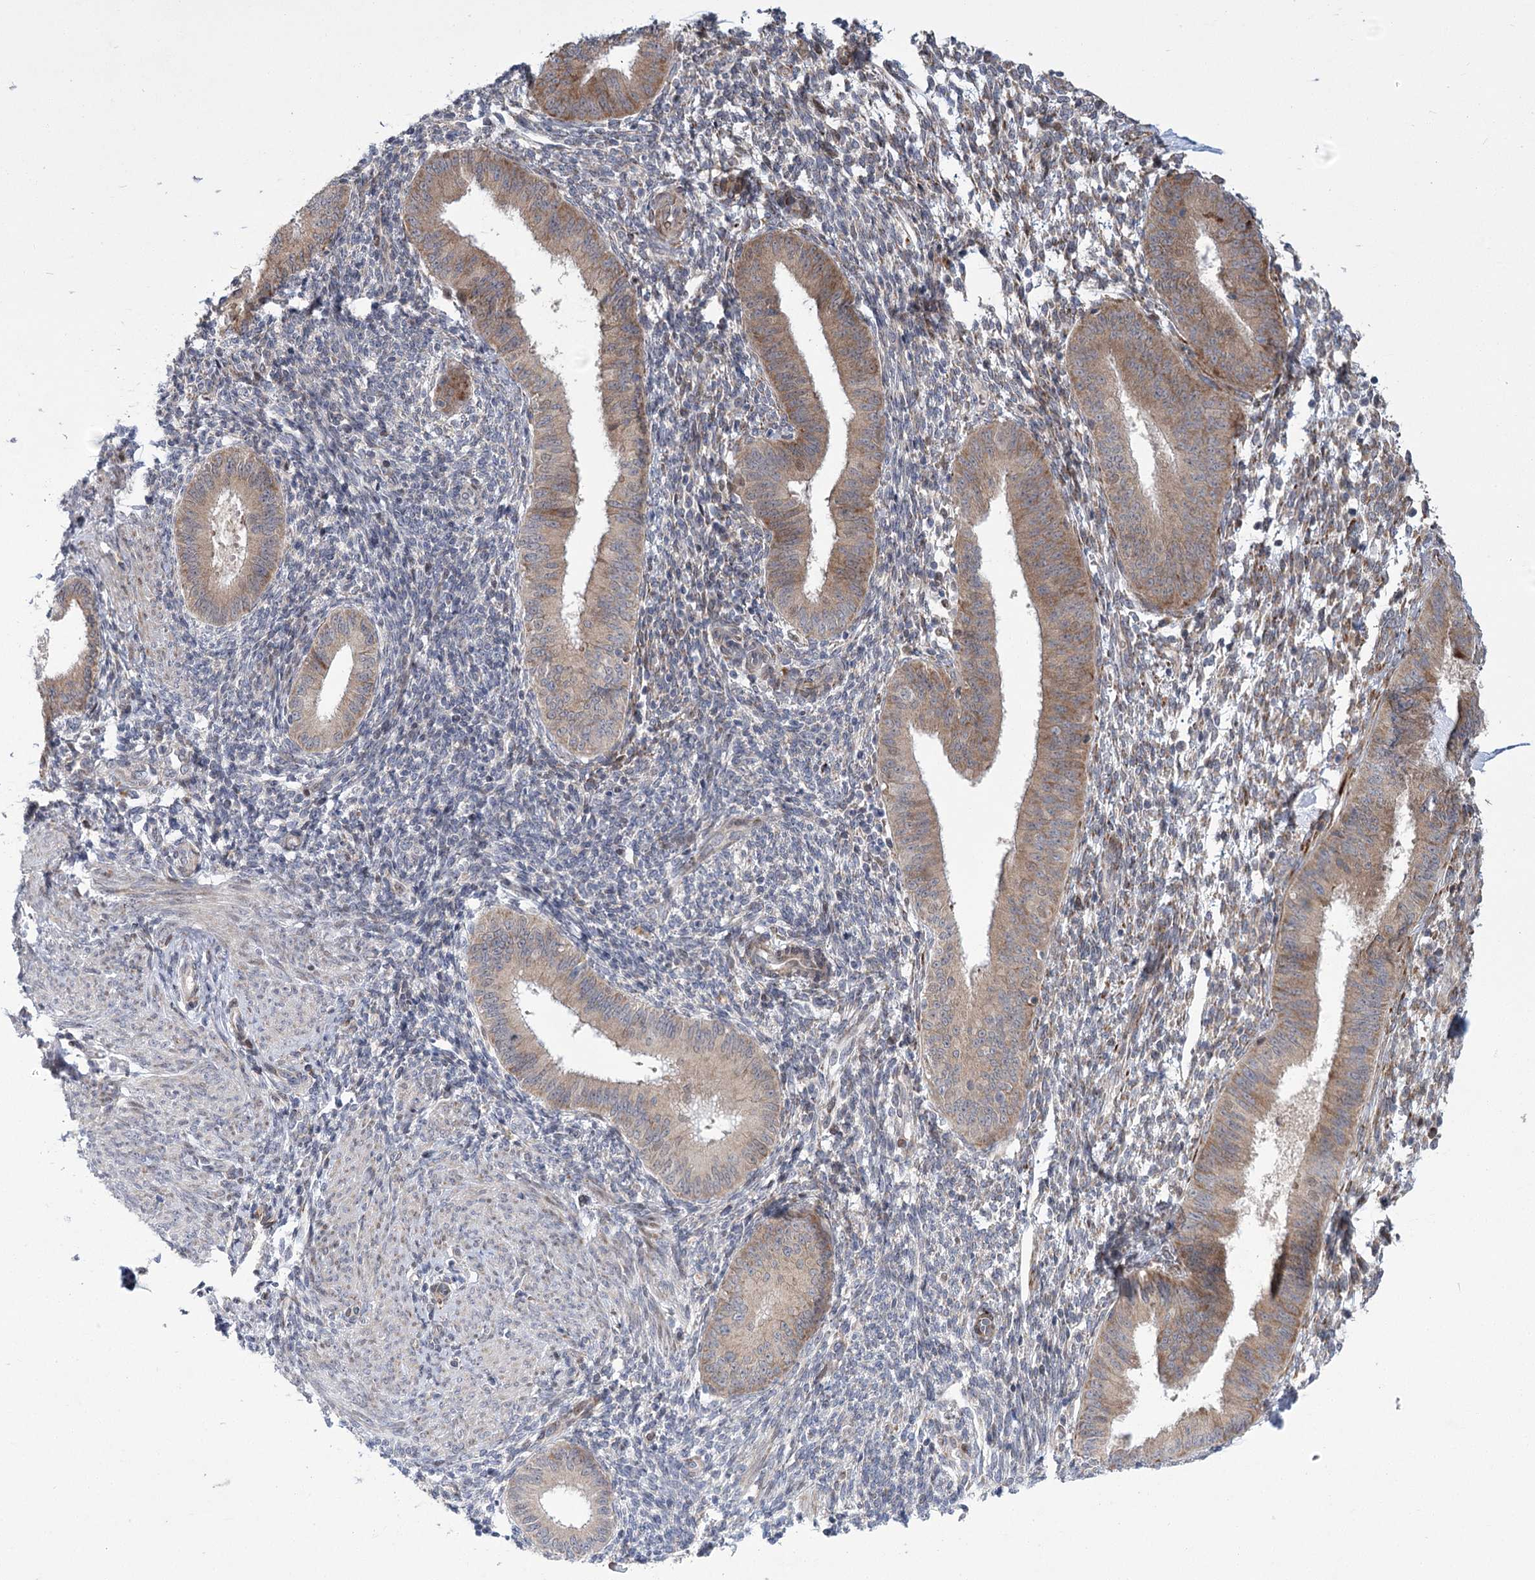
{"staining": {"intensity": "negative", "quantity": "none", "location": "none"}, "tissue": "endometrium", "cell_type": "Cells in endometrial stroma", "image_type": "normal", "snomed": [{"axis": "morphology", "description": "Normal tissue, NOS"}, {"axis": "topography", "description": "Uterus"}, {"axis": "topography", "description": "Endometrium"}], "caption": "The histopathology image demonstrates no staining of cells in endometrial stroma in normal endometrium. (Immunohistochemistry, brightfield microscopy, high magnification).", "gene": "GCNT4", "patient": {"sex": "female", "age": 48}}